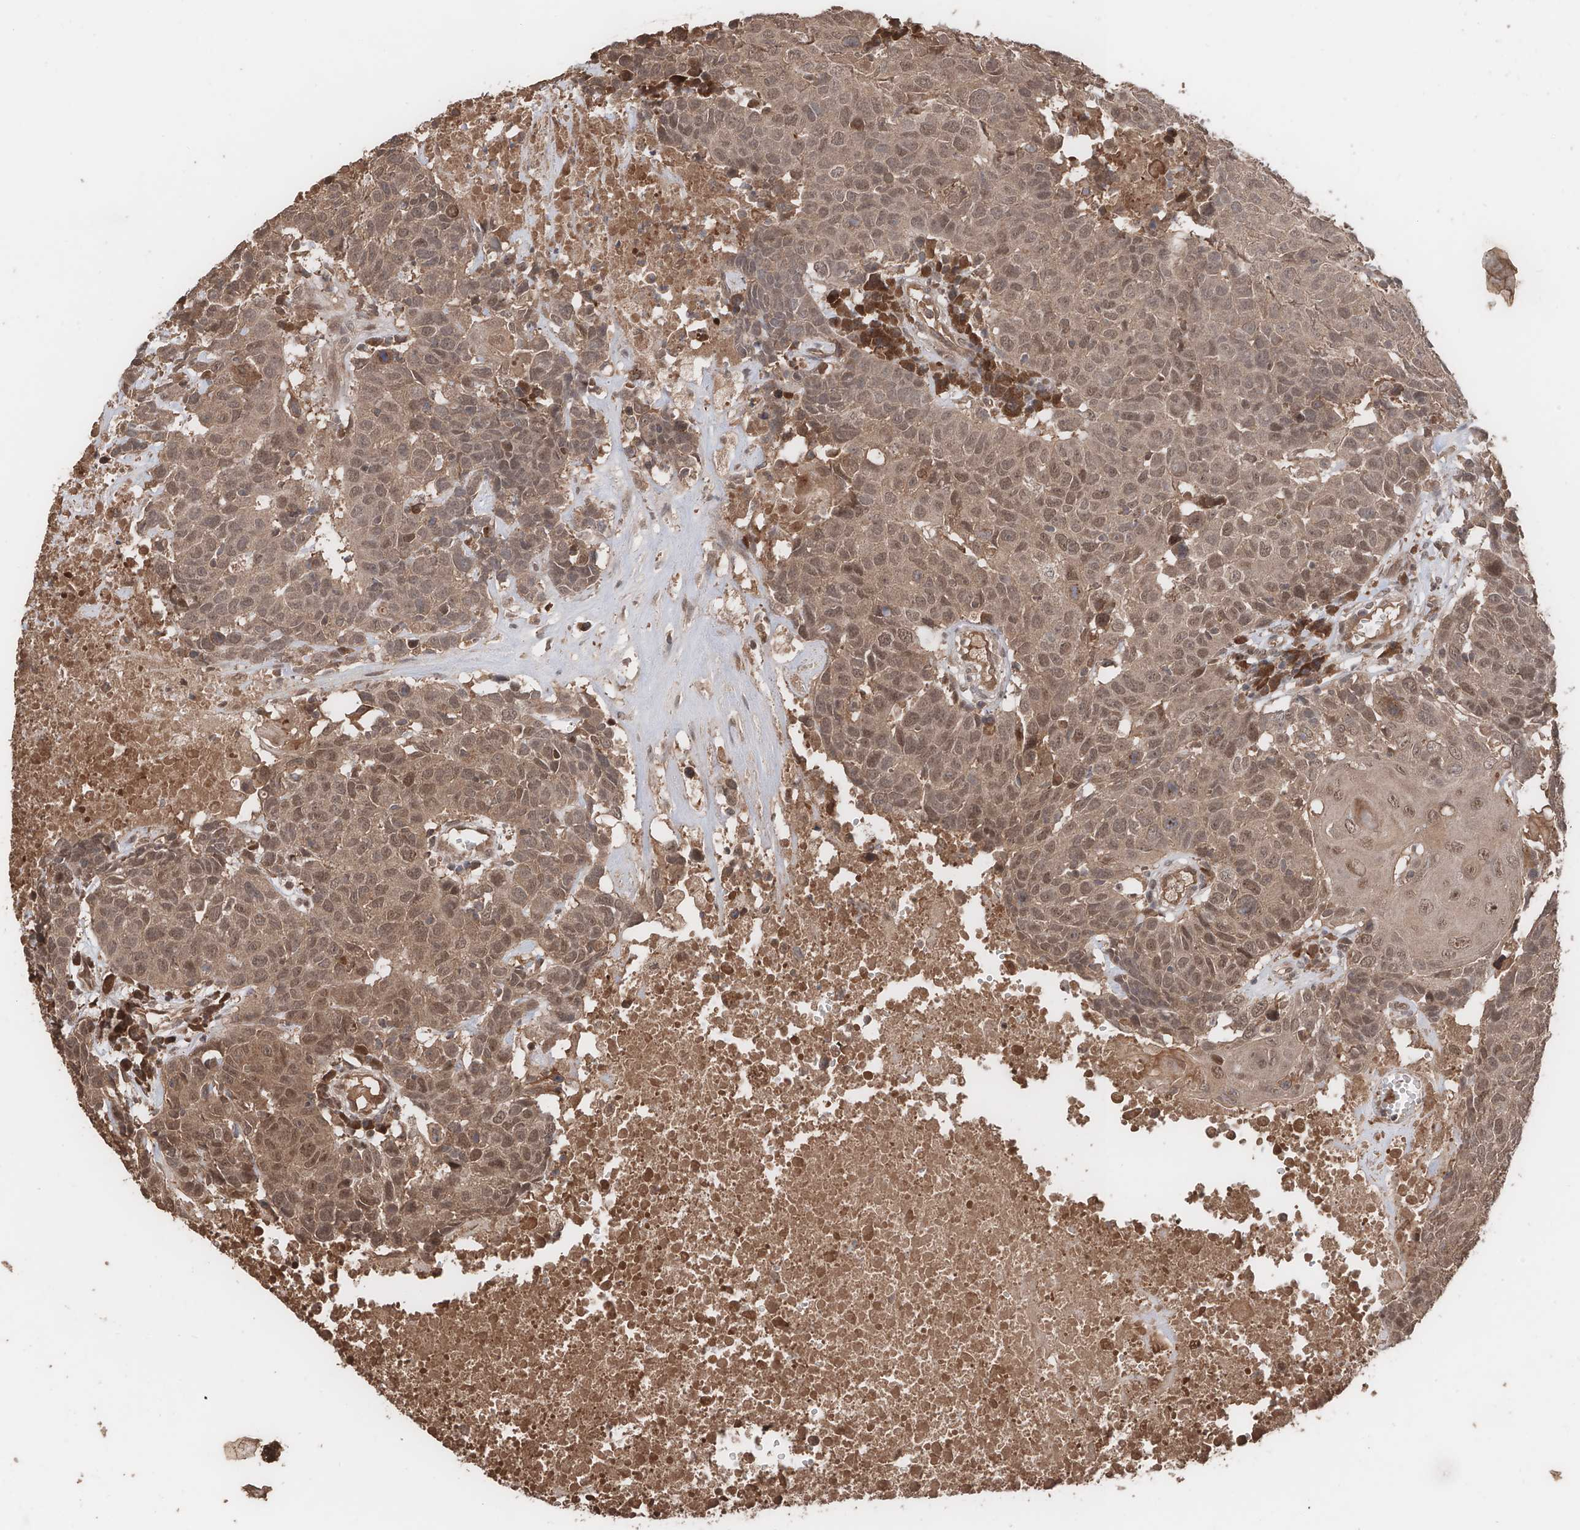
{"staining": {"intensity": "moderate", "quantity": ">75%", "location": "nuclear"}, "tissue": "head and neck cancer", "cell_type": "Tumor cells", "image_type": "cancer", "snomed": [{"axis": "morphology", "description": "Squamous cell carcinoma, NOS"}, {"axis": "topography", "description": "Head-Neck"}], "caption": "Immunohistochemistry image of neoplastic tissue: head and neck cancer (squamous cell carcinoma) stained using IHC displays medium levels of moderate protein expression localized specifically in the nuclear of tumor cells, appearing as a nuclear brown color.", "gene": "FAM135A", "patient": {"sex": "male", "age": 66}}